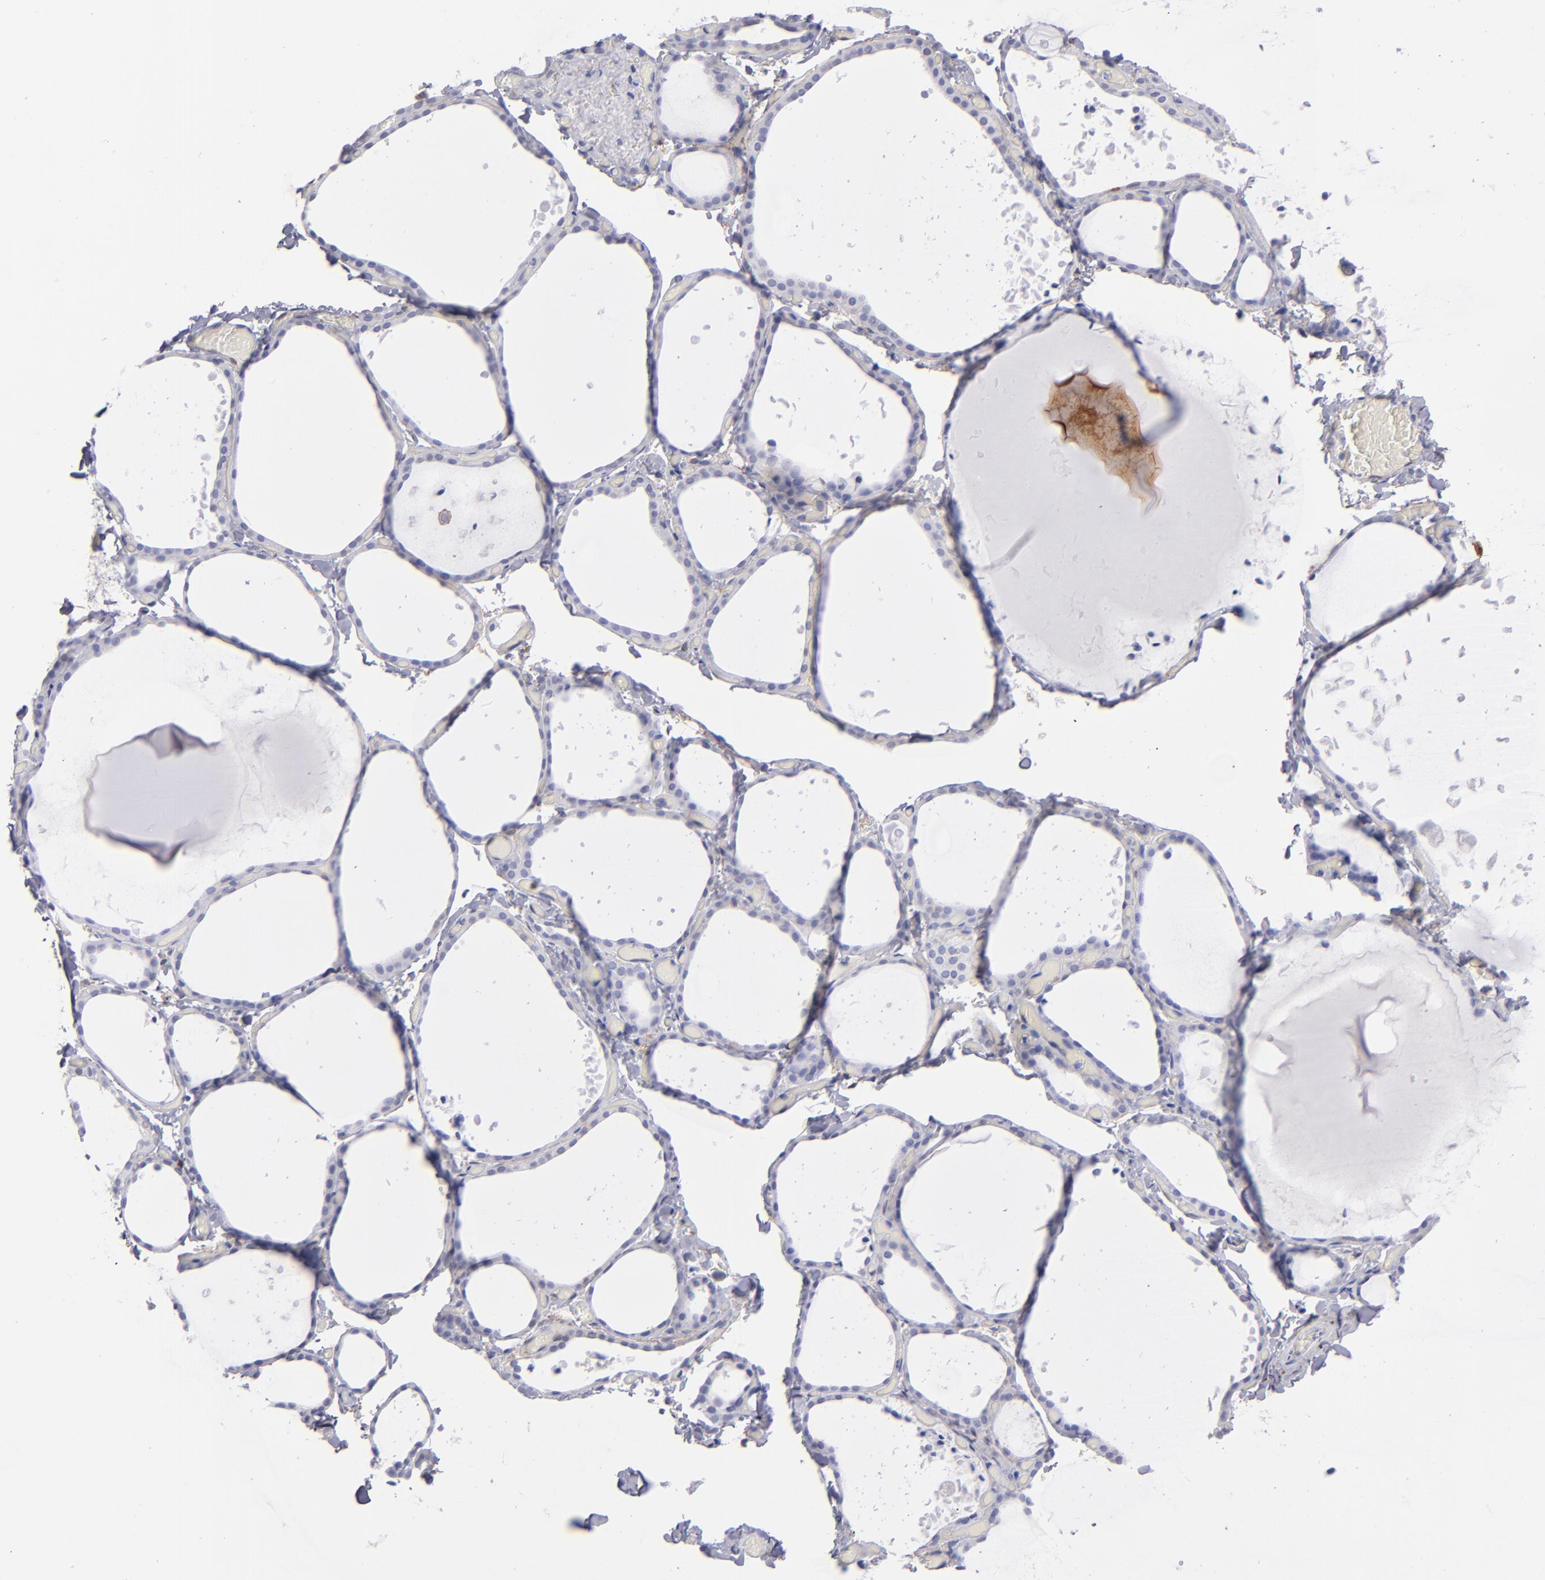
{"staining": {"intensity": "negative", "quantity": "none", "location": "none"}, "tissue": "thyroid gland", "cell_type": "Glandular cells", "image_type": "normal", "snomed": [{"axis": "morphology", "description": "Normal tissue, NOS"}, {"axis": "topography", "description": "Thyroid gland"}], "caption": "Glandular cells are negative for protein expression in normal human thyroid gland. (IHC, brightfield microscopy, high magnification).", "gene": "AHNAK2", "patient": {"sex": "female", "age": 22}}